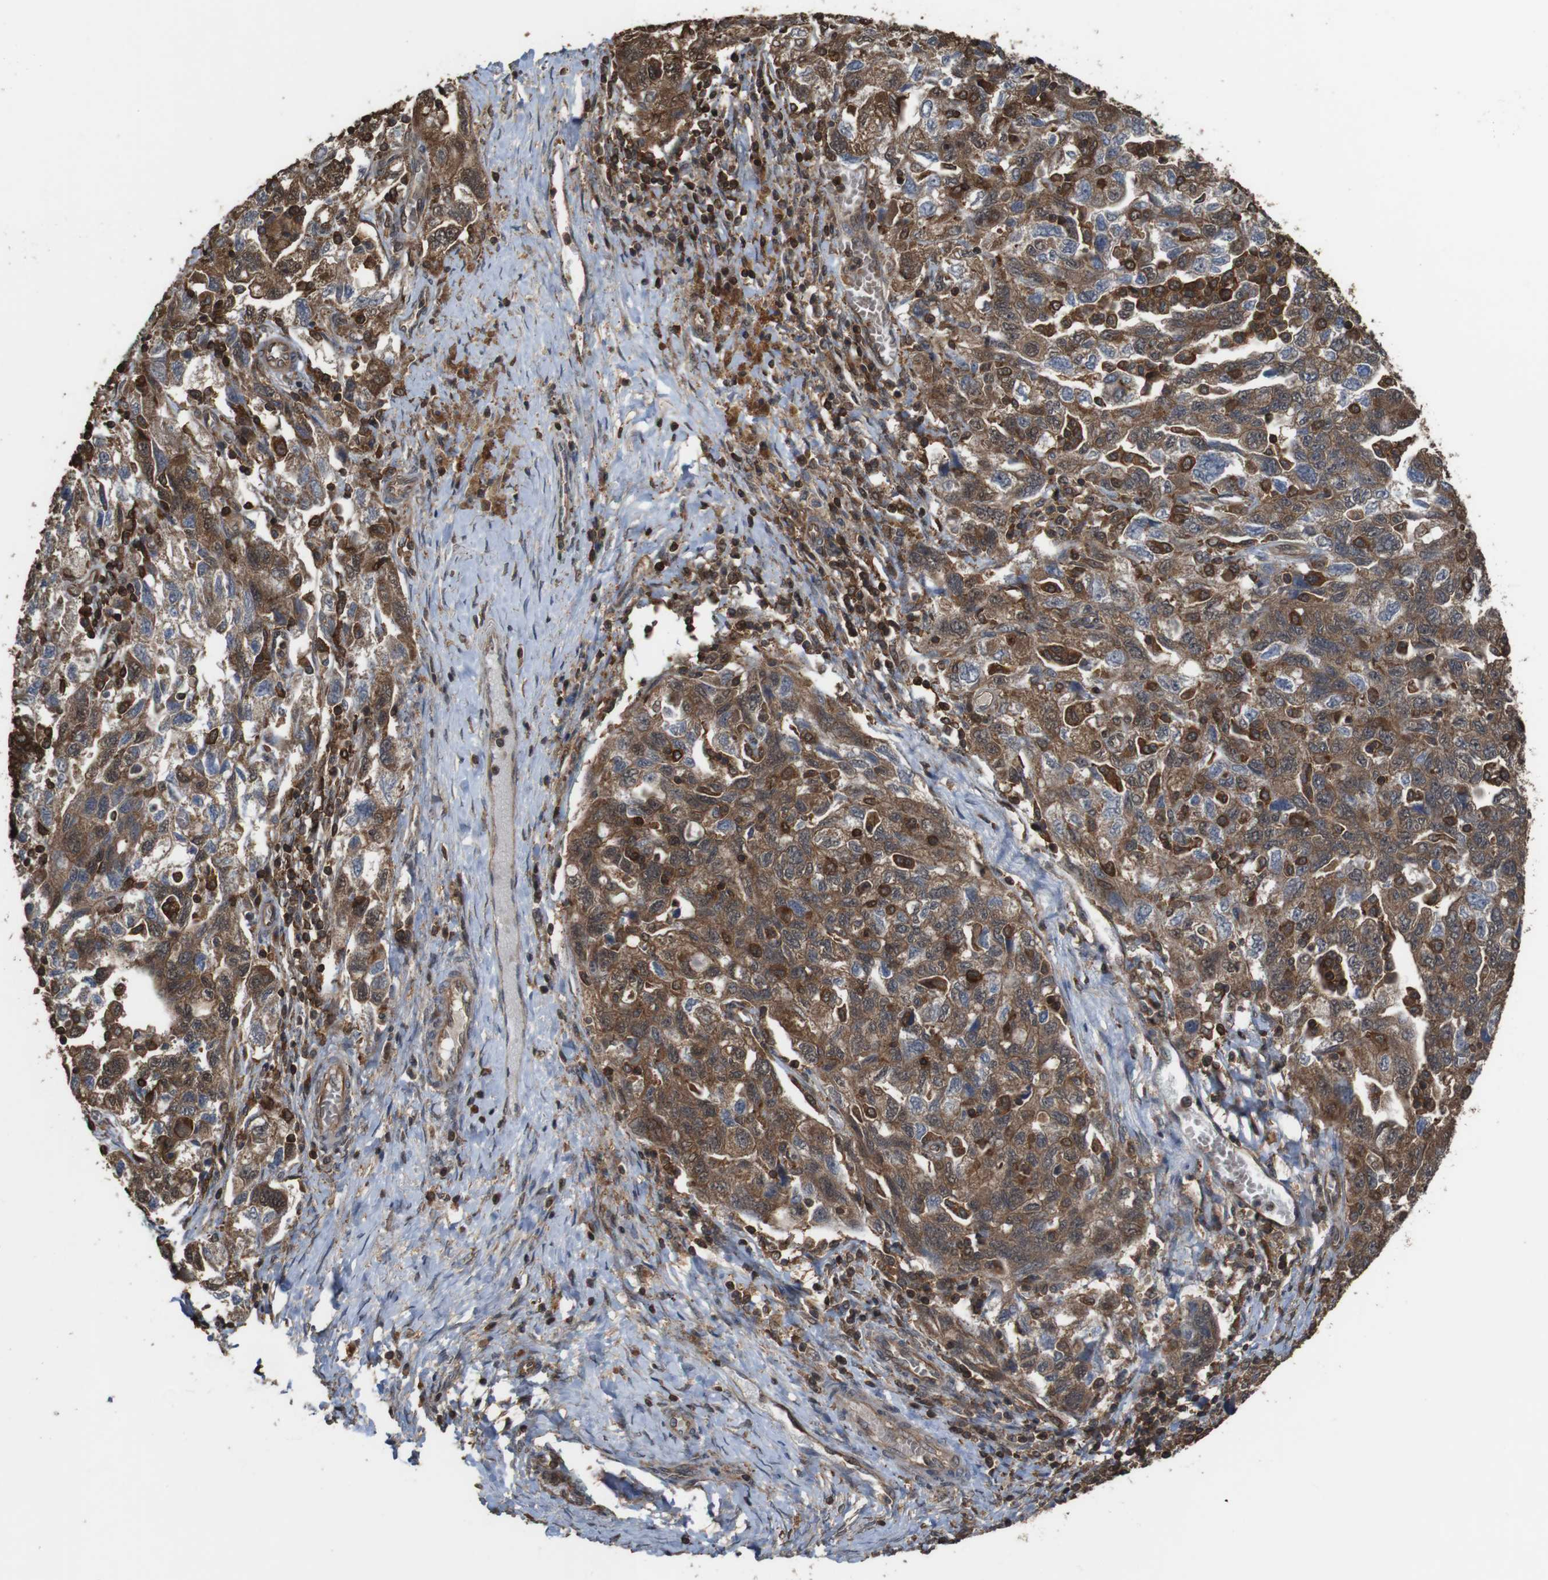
{"staining": {"intensity": "moderate", "quantity": ">75%", "location": "cytoplasmic/membranous"}, "tissue": "ovarian cancer", "cell_type": "Tumor cells", "image_type": "cancer", "snomed": [{"axis": "morphology", "description": "Carcinoma, NOS"}, {"axis": "morphology", "description": "Cystadenocarcinoma, serous, NOS"}, {"axis": "topography", "description": "Ovary"}], "caption": "This is an image of IHC staining of ovarian serous cystadenocarcinoma, which shows moderate expression in the cytoplasmic/membranous of tumor cells.", "gene": "BAG4", "patient": {"sex": "female", "age": 69}}